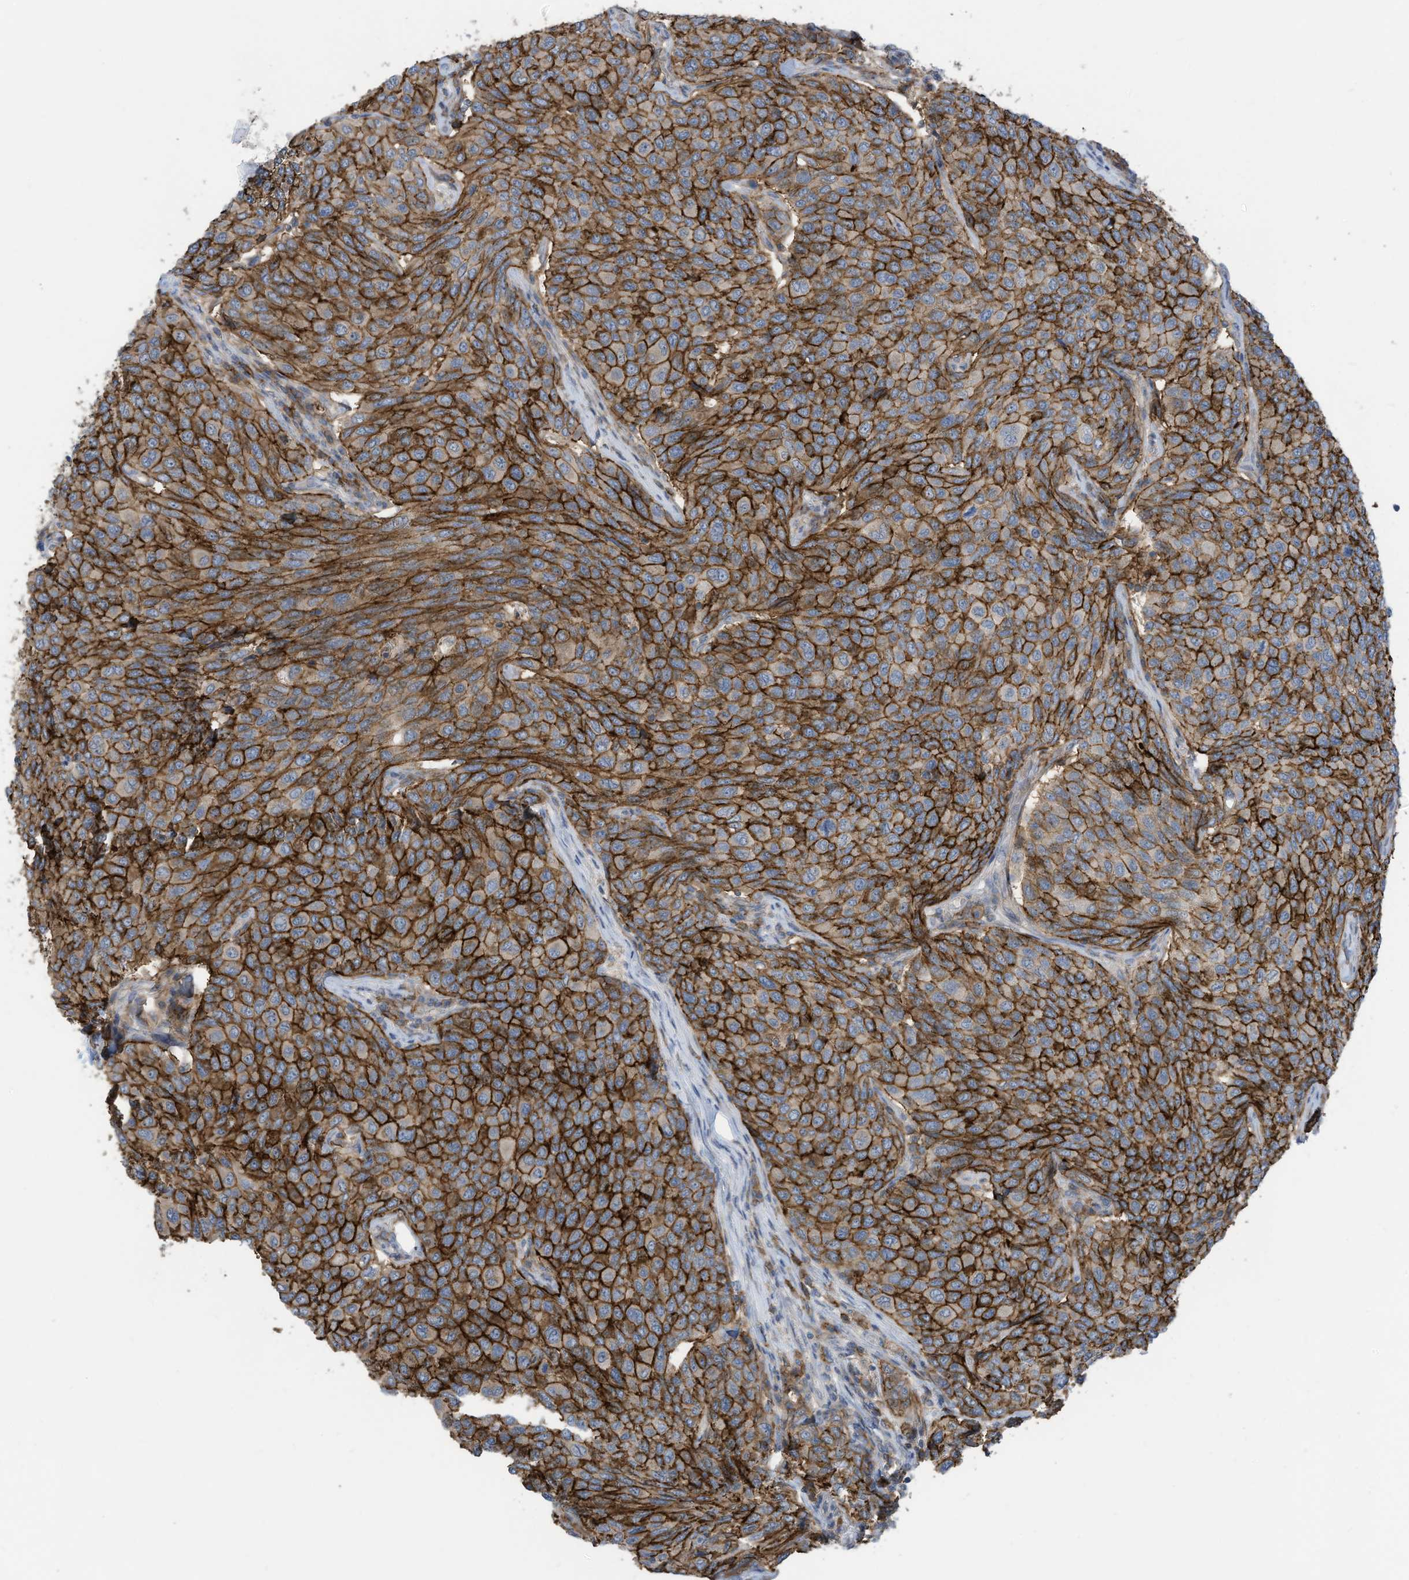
{"staining": {"intensity": "strong", "quantity": ">75%", "location": "cytoplasmic/membranous"}, "tissue": "breast cancer", "cell_type": "Tumor cells", "image_type": "cancer", "snomed": [{"axis": "morphology", "description": "Duct carcinoma"}, {"axis": "topography", "description": "Breast"}], "caption": "Human breast cancer stained with a brown dye exhibits strong cytoplasmic/membranous positive expression in about >75% of tumor cells.", "gene": "SLC1A5", "patient": {"sex": "female", "age": 55}}